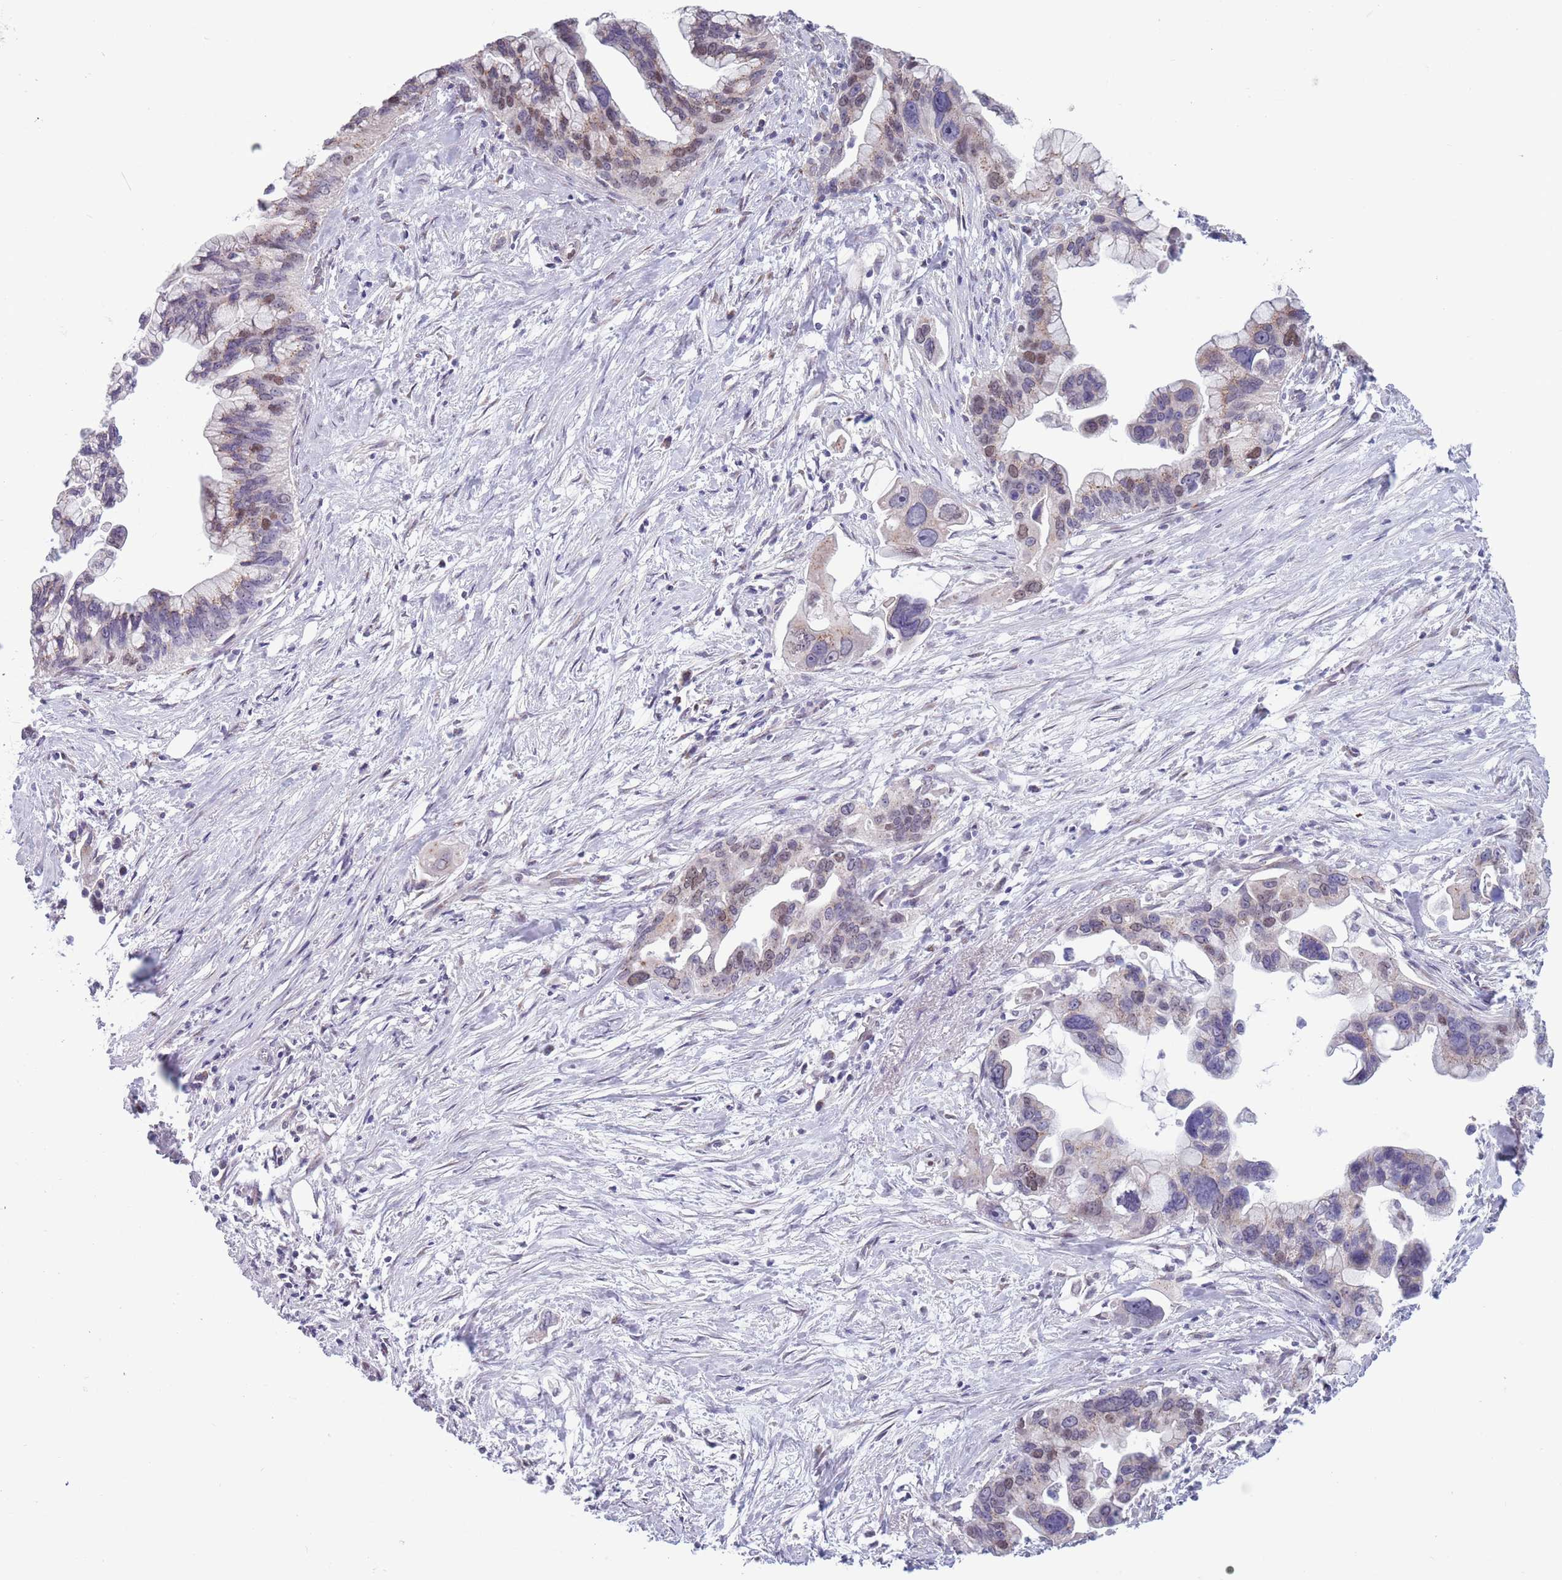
{"staining": {"intensity": "weak", "quantity": ">75%", "location": "cytoplasmic/membranous,nuclear"}, "tissue": "pancreatic cancer", "cell_type": "Tumor cells", "image_type": "cancer", "snomed": [{"axis": "morphology", "description": "Adenocarcinoma, NOS"}, {"axis": "topography", "description": "Pancreas"}], "caption": "Immunohistochemical staining of human pancreatic cancer shows weak cytoplasmic/membranous and nuclear protein expression in approximately >75% of tumor cells.", "gene": "ZKSCAN2", "patient": {"sex": "female", "age": 83}}